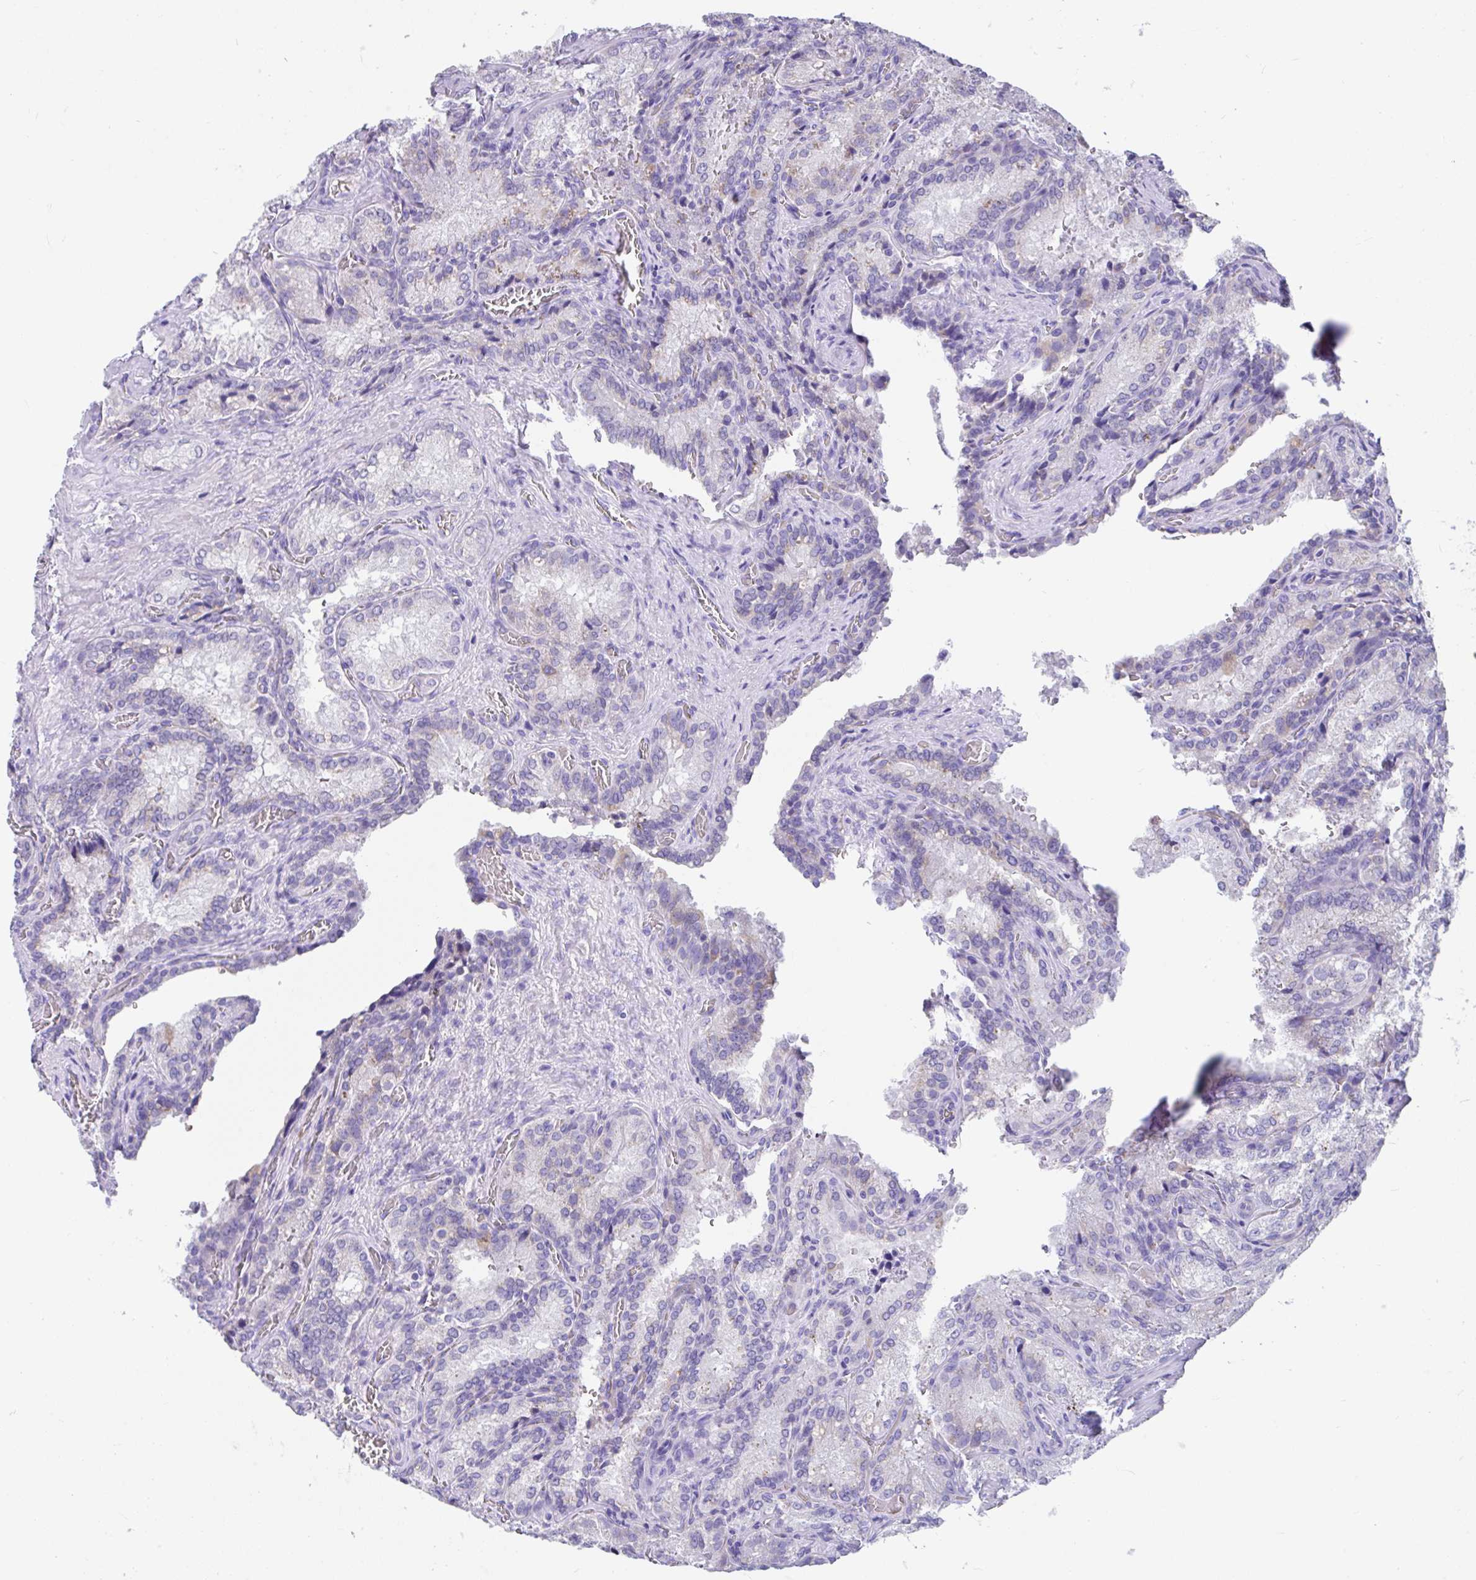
{"staining": {"intensity": "negative", "quantity": "none", "location": "none"}, "tissue": "seminal vesicle", "cell_type": "Glandular cells", "image_type": "normal", "snomed": [{"axis": "morphology", "description": "Normal tissue, NOS"}, {"axis": "topography", "description": "Seminal veicle"}], "caption": "The immunohistochemistry (IHC) histopathology image has no significant expression in glandular cells of seminal vesicle. (Brightfield microscopy of DAB IHC at high magnification).", "gene": "CCSAP", "patient": {"sex": "male", "age": 47}}